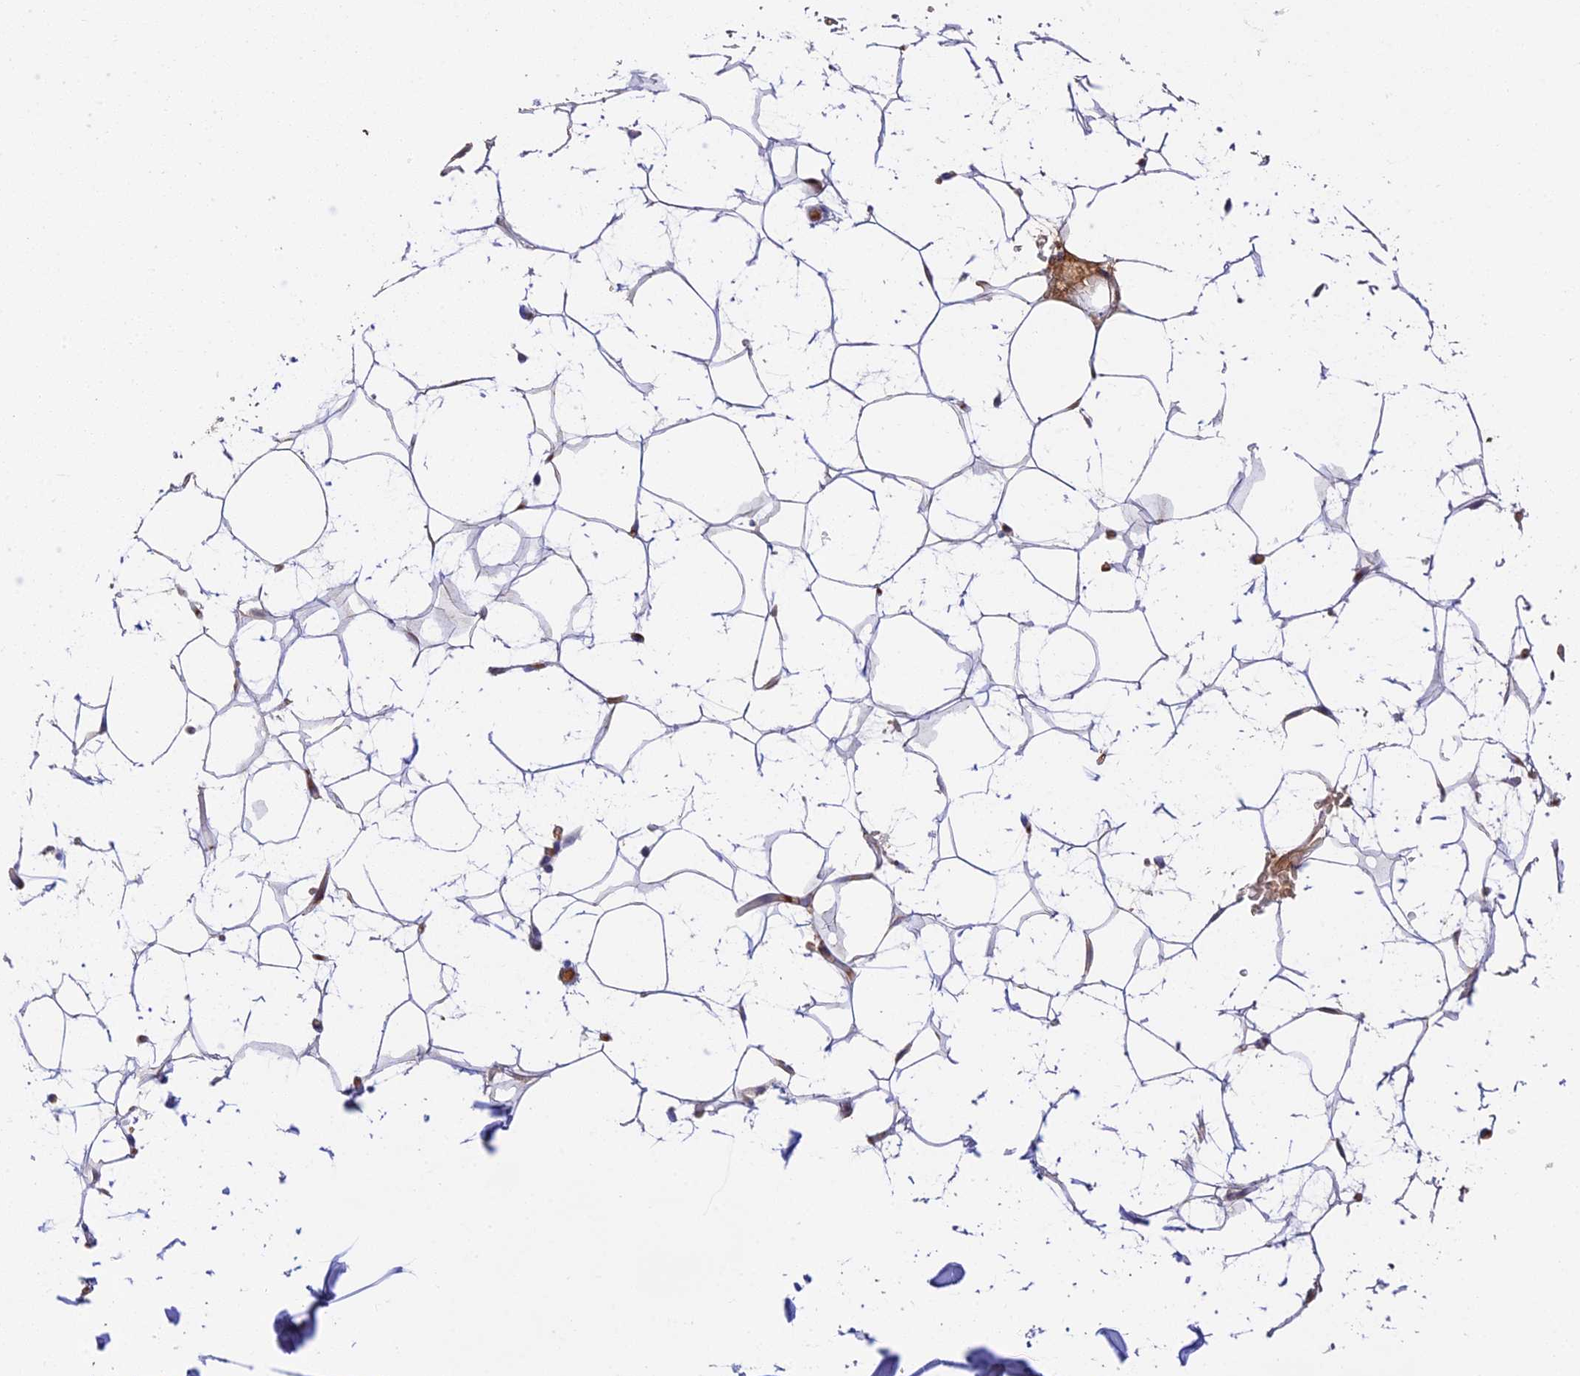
{"staining": {"intensity": "moderate", "quantity": "25%-75%", "location": "cytoplasmic/membranous"}, "tissue": "adipose tissue", "cell_type": "Adipocytes", "image_type": "normal", "snomed": [{"axis": "morphology", "description": "Normal tissue, NOS"}, {"axis": "topography", "description": "Breast"}], "caption": "Immunohistochemical staining of unremarkable adipose tissue demonstrates medium levels of moderate cytoplasmic/membranous expression in about 25%-75% of adipocytes. (DAB (3,3'-diaminobenzidine) IHC, brown staining for protein, blue staining for nuclei).", "gene": "HDHD2", "patient": {"sex": "female", "age": 26}}